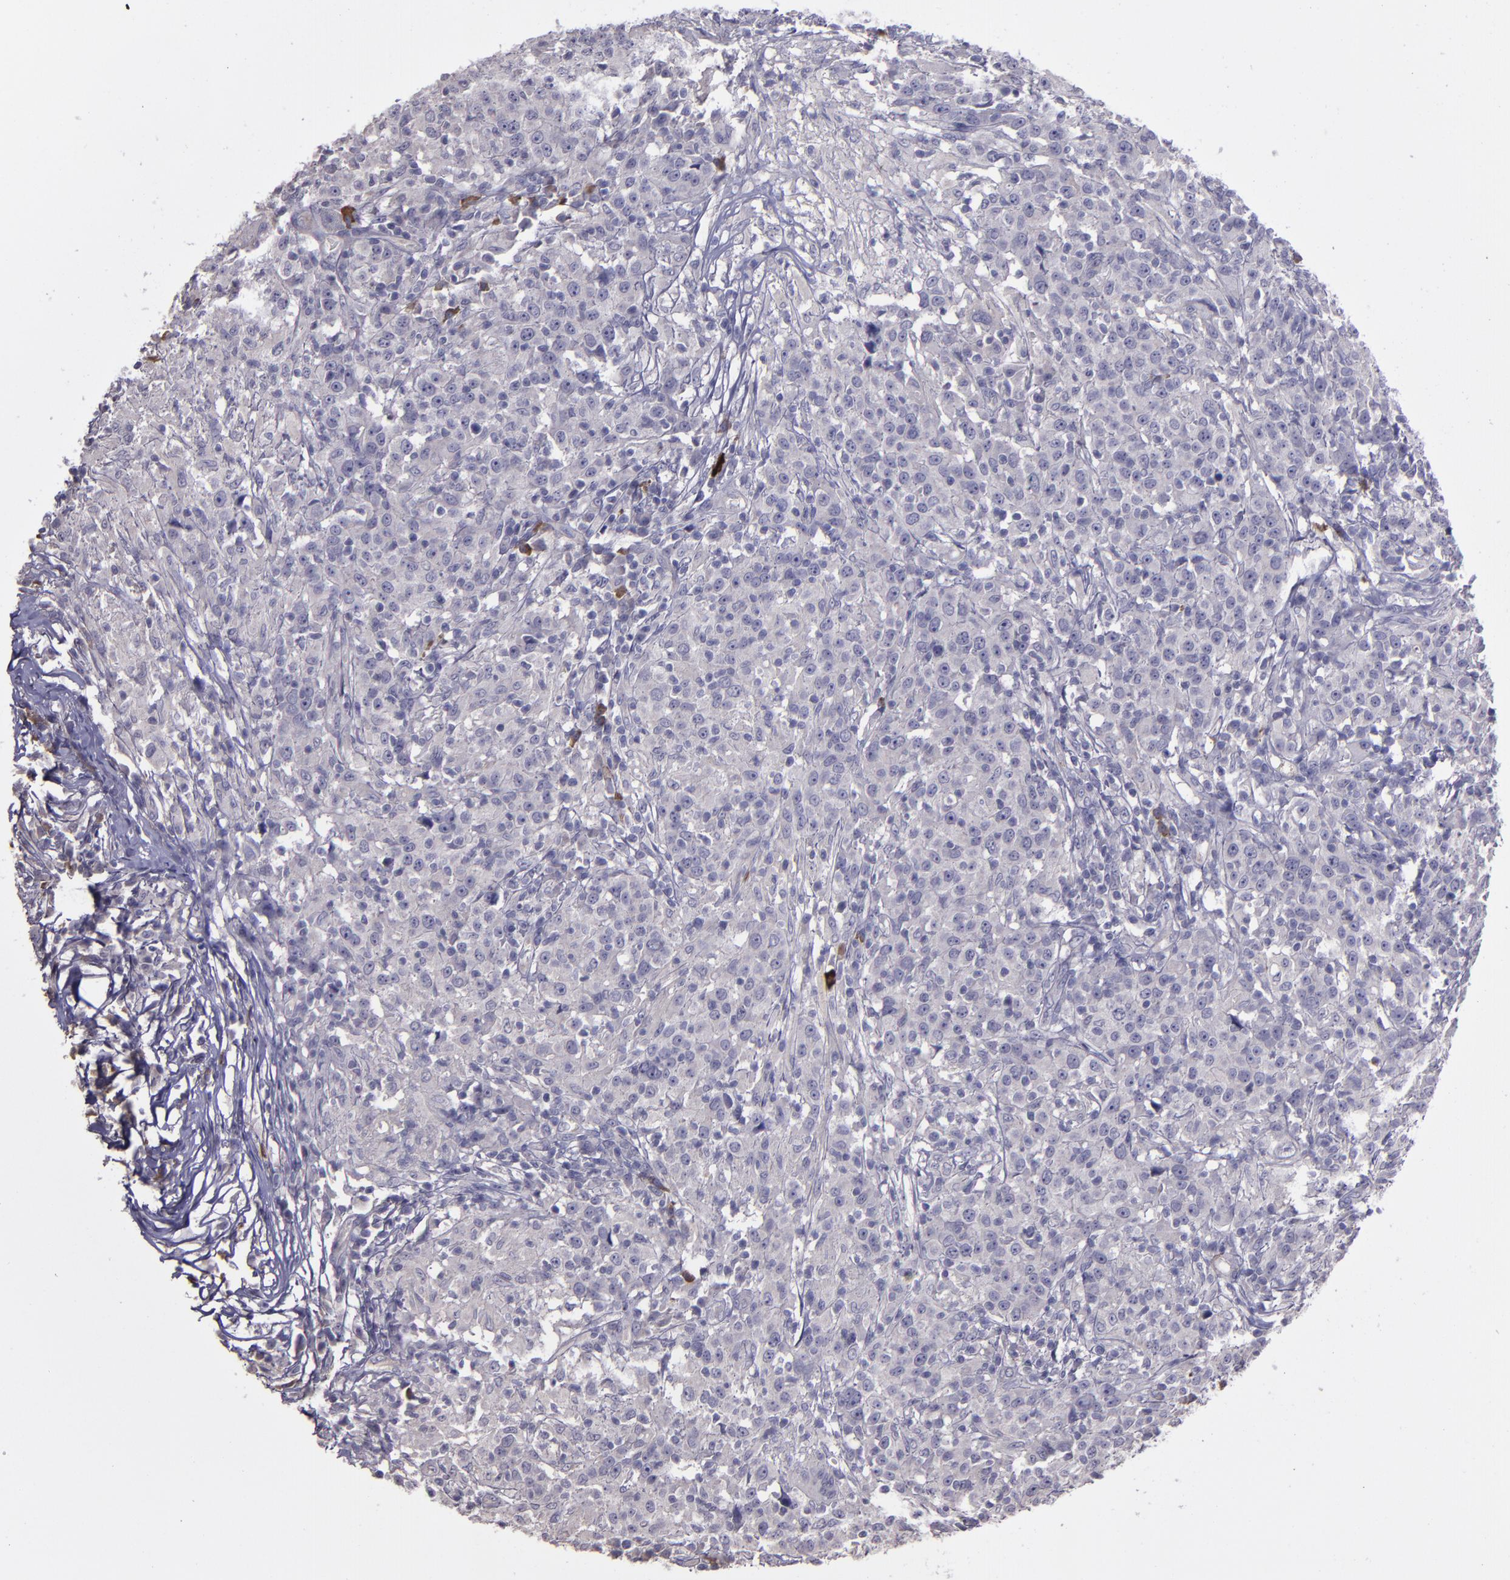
{"staining": {"intensity": "negative", "quantity": "none", "location": "none"}, "tissue": "head and neck cancer", "cell_type": "Tumor cells", "image_type": "cancer", "snomed": [{"axis": "morphology", "description": "Adenocarcinoma, NOS"}, {"axis": "topography", "description": "Salivary gland"}, {"axis": "topography", "description": "Head-Neck"}], "caption": "Immunohistochemical staining of human adenocarcinoma (head and neck) reveals no significant expression in tumor cells.", "gene": "MASP1", "patient": {"sex": "female", "age": 65}}